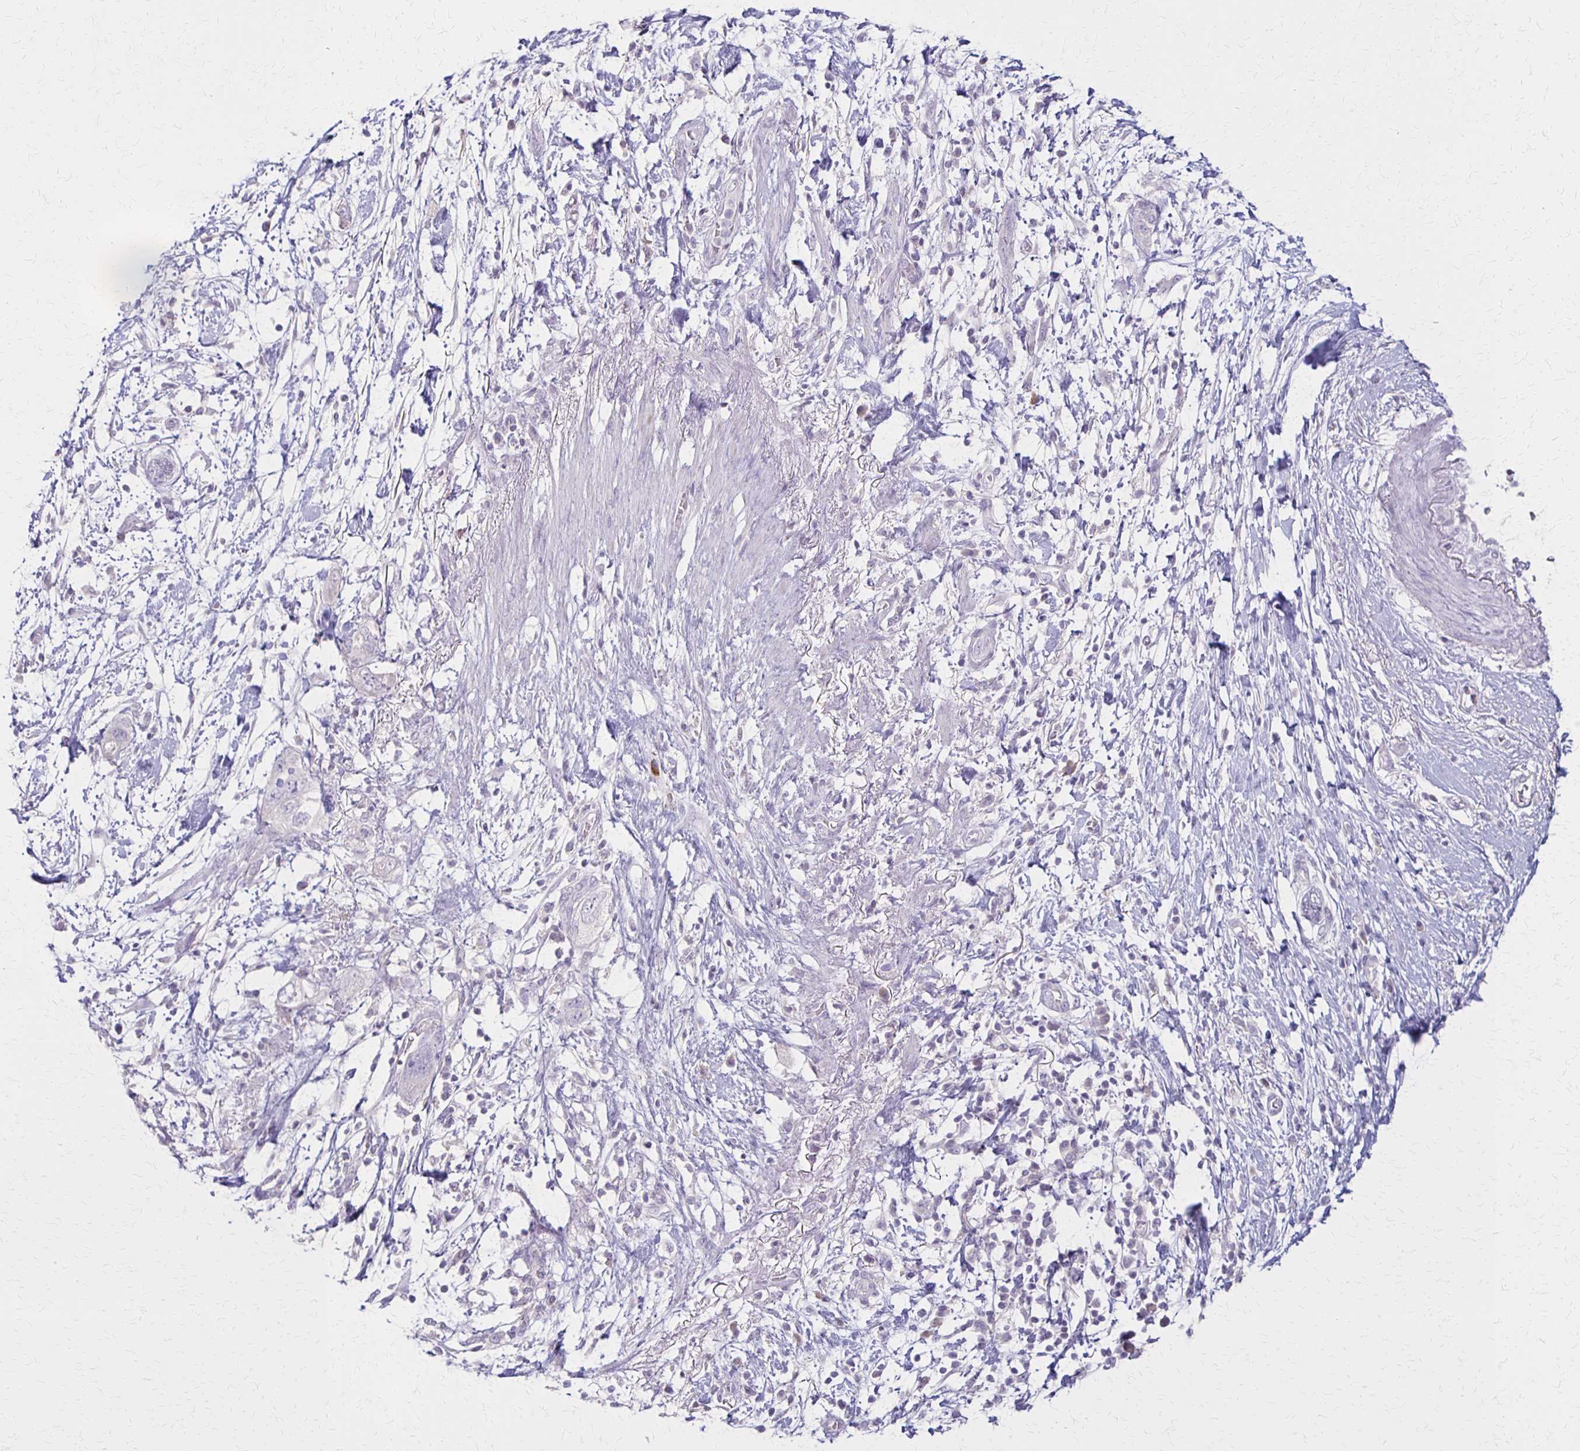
{"staining": {"intensity": "negative", "quantity": "none", "location": "none"}, "tissue": "pancreatic cancer", "cell_type": "Tumor cells", "image_type": "cancer", "snomed": [{"axis": "morphology", "description": "Adenocarcinoma, NOS"}, {"axis": "topography", "description": "Pancreas"}], "caption": "Immunohistochemistry histopathology image of pancreatic adenocarcinoma stained for a protein (brown), which displays no positivity in tumor cells.", "gene": "SLC35E2B", "patient": {"sex": "female", "age": 72}}